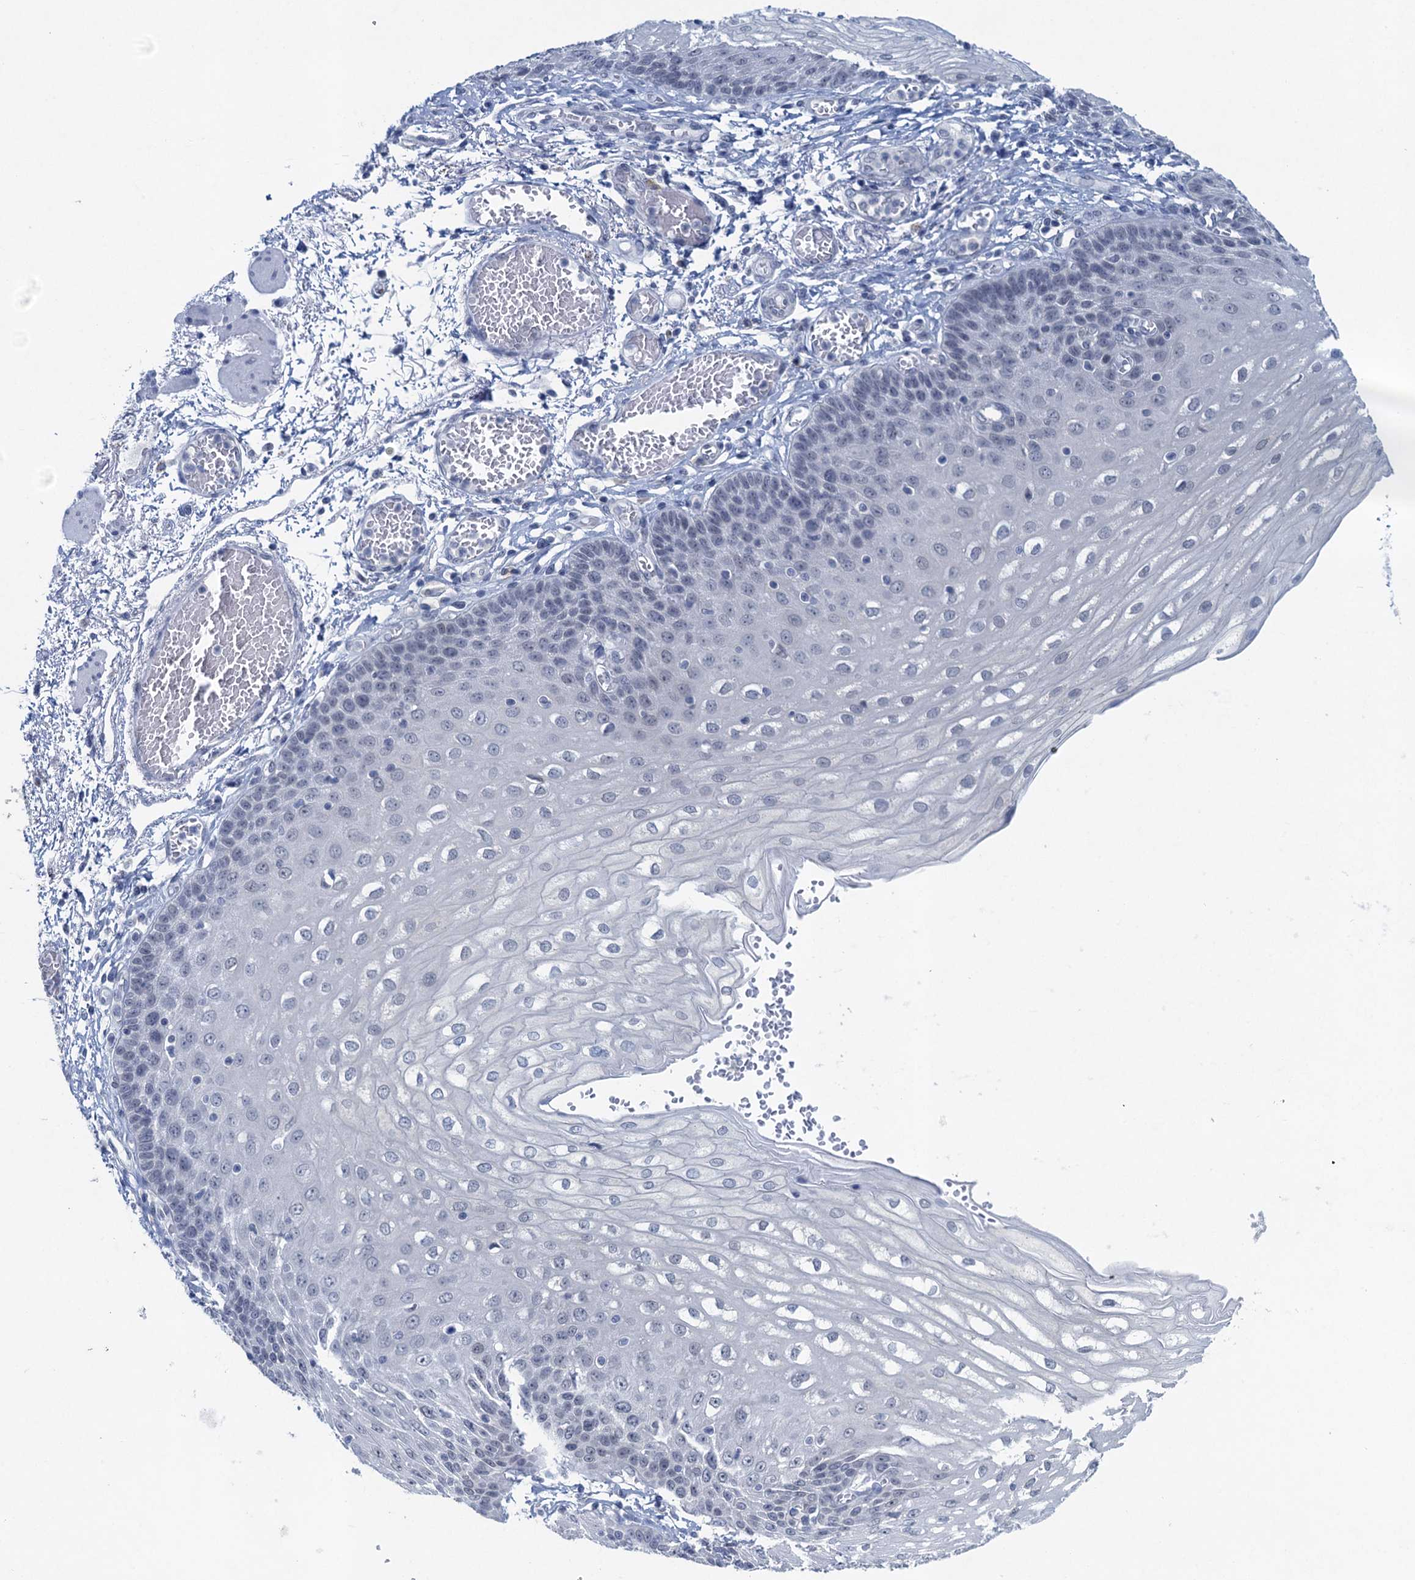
{"staining": {"intensity": "negative", "quantity": "none", "location": "none"}, "tissue": "esophagus", "cell_type": "Squamous epithelial cells", "image_type": "normal", "snomed": [{"axis": "morphology", "description": "Normal tissue, NOS"}, {"axis": "topography", "description": "Esophagus"}], "caption": "Protein analysis of unremarkable esophagus demonstrates no significant positivity in squamous epithelial cells.", "gene": "ENSG00000230707", "patient": {"sex": "male", "age": 81}}